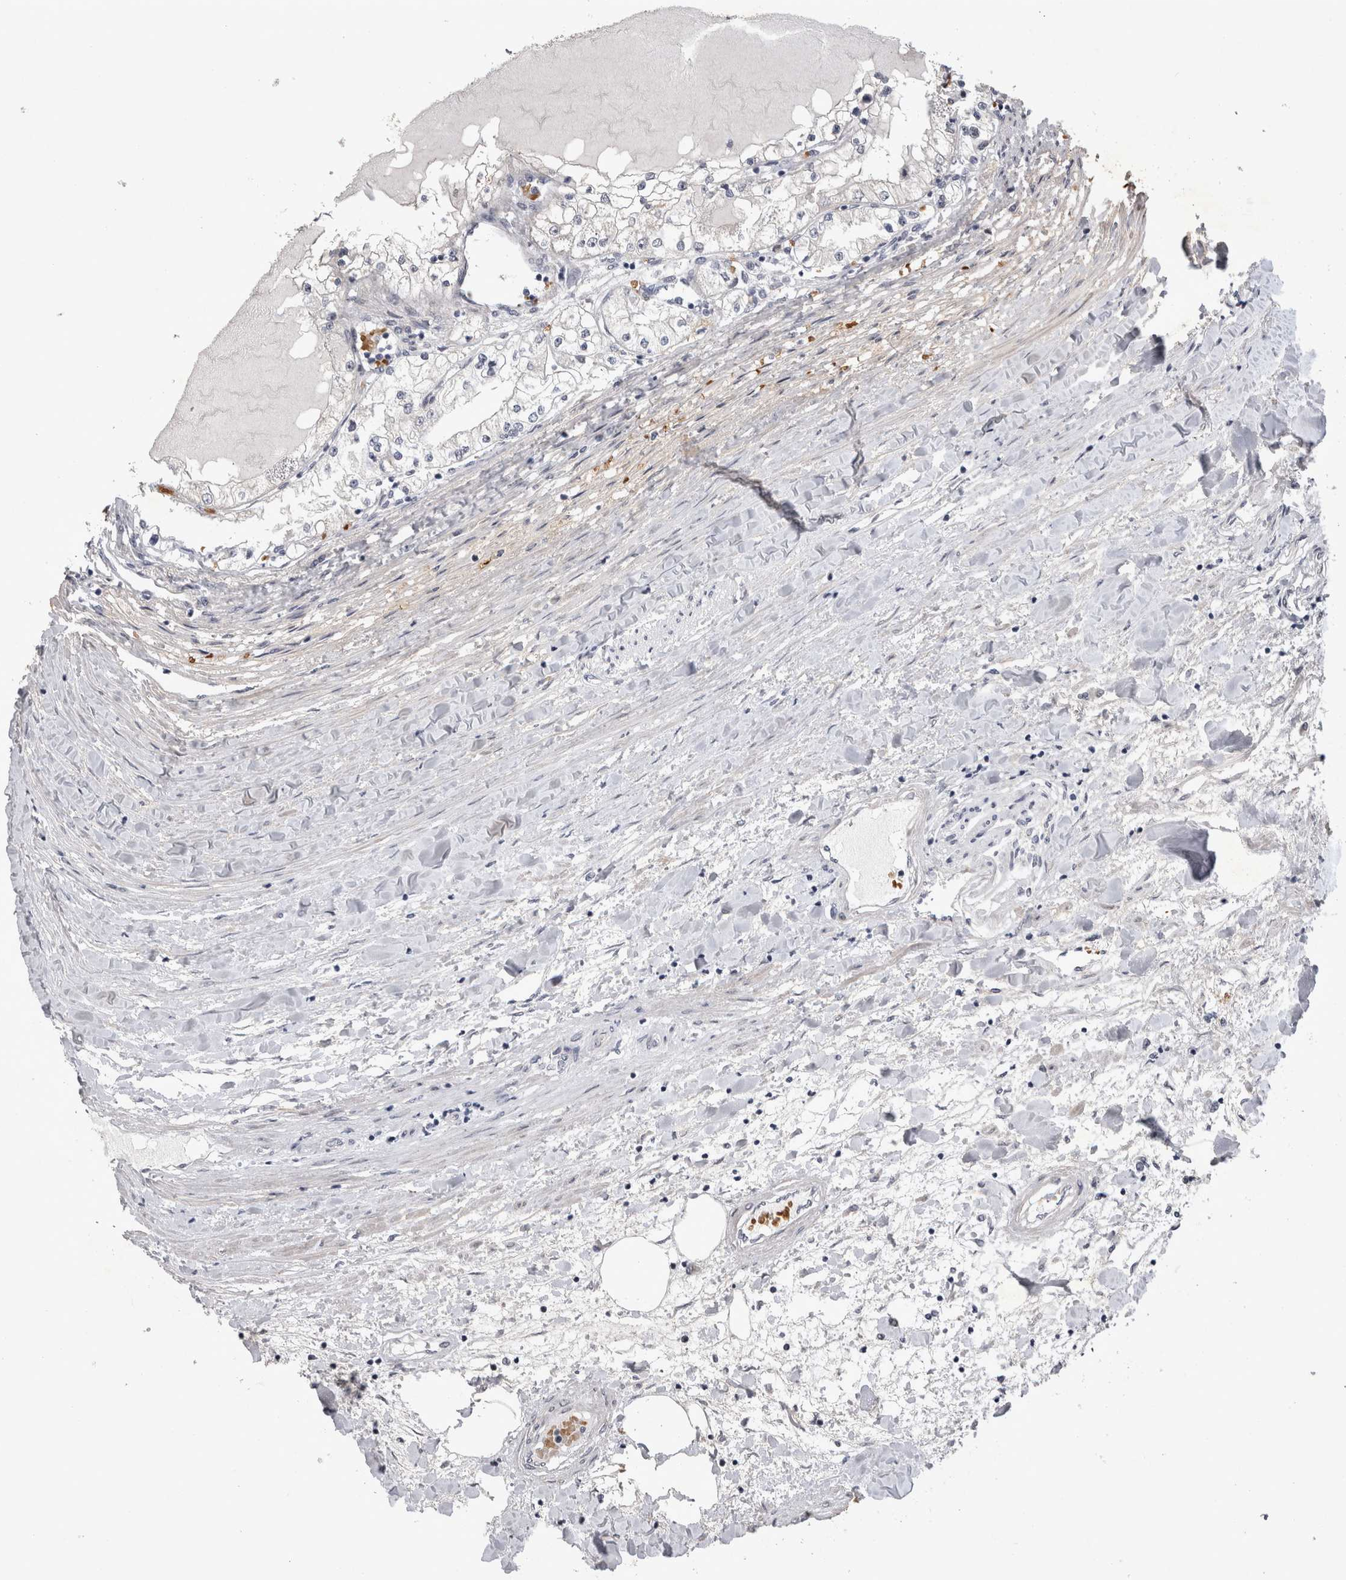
{"staining": {"intensity": "negative", "quantity": "none", "location": "none"}, "tissue": "renal cancer", "cell_type": "Tumor cells", "image_type": "cancer", "snomed": [{"axis": "morphology", "description": "Adenocarcinoma, NOS"}, {"axis": "topography", "description": "Kidney"}], "caption": "Immunohistochemical staining of renal cancer demonstrates no significant positivity in tumor cells.", "gene": "IFI44", "patient": {"sex": "male", "age": 68}}